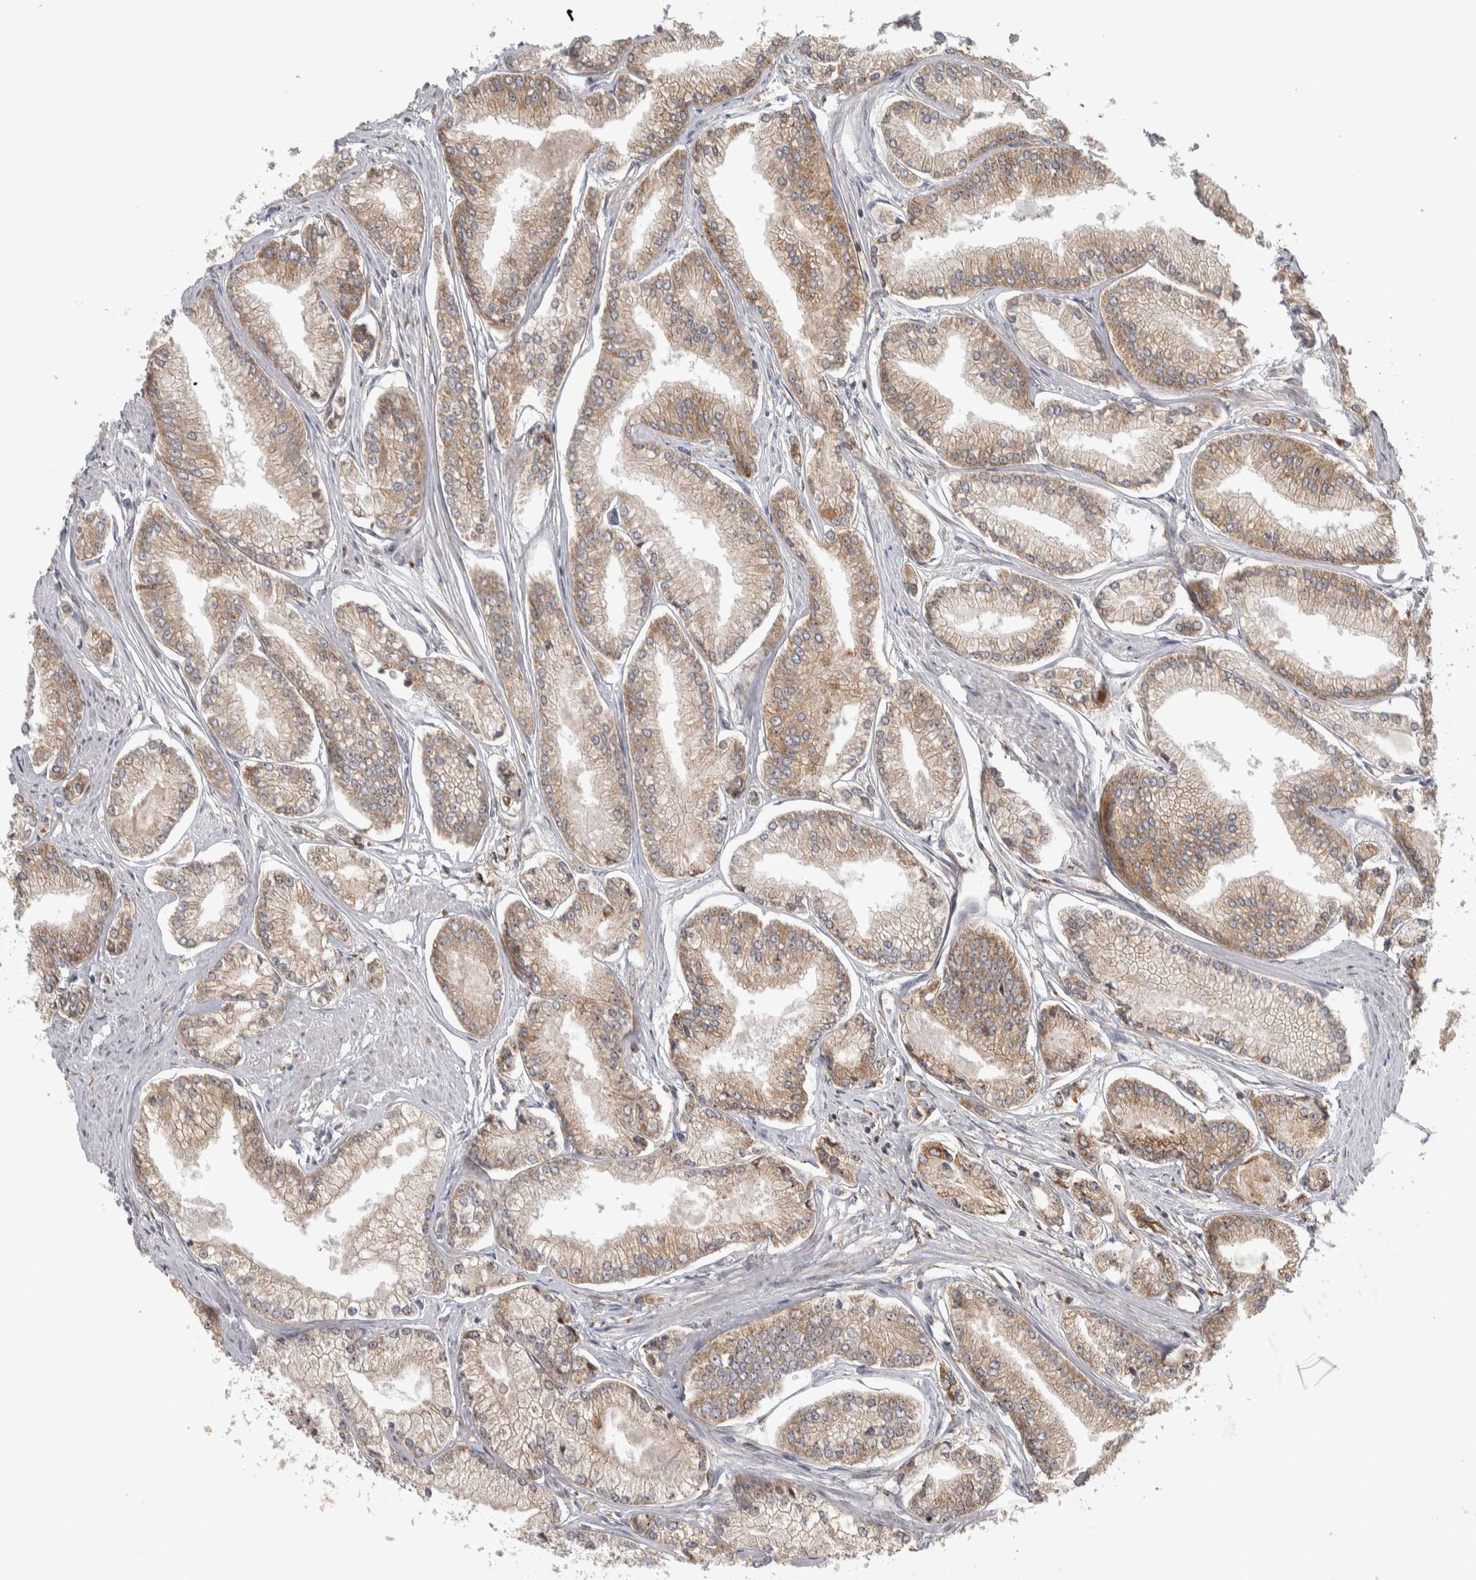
{"staining": {"intensity": "moderate", "quantity": ">75%", "location": "cytoplasmic/membranous"}, "tissue": "prostate cancer", "cell_type": "Tumor cells", "image_type": "cancer", "snomed": [{"axis": "morphology", "description": "Adenocarcinoma, Low grade"}, {"axis": "topography", "description": "Prostate"}], "caption": "Moderate cytoplasmic/membranous protein staining is appreciated in approximately >75% of tumor cells in prostate cancer (low-grade adenocarcinoma).", "gene": "EIF3H", "patient": {"sex": "male", "age": 52}}